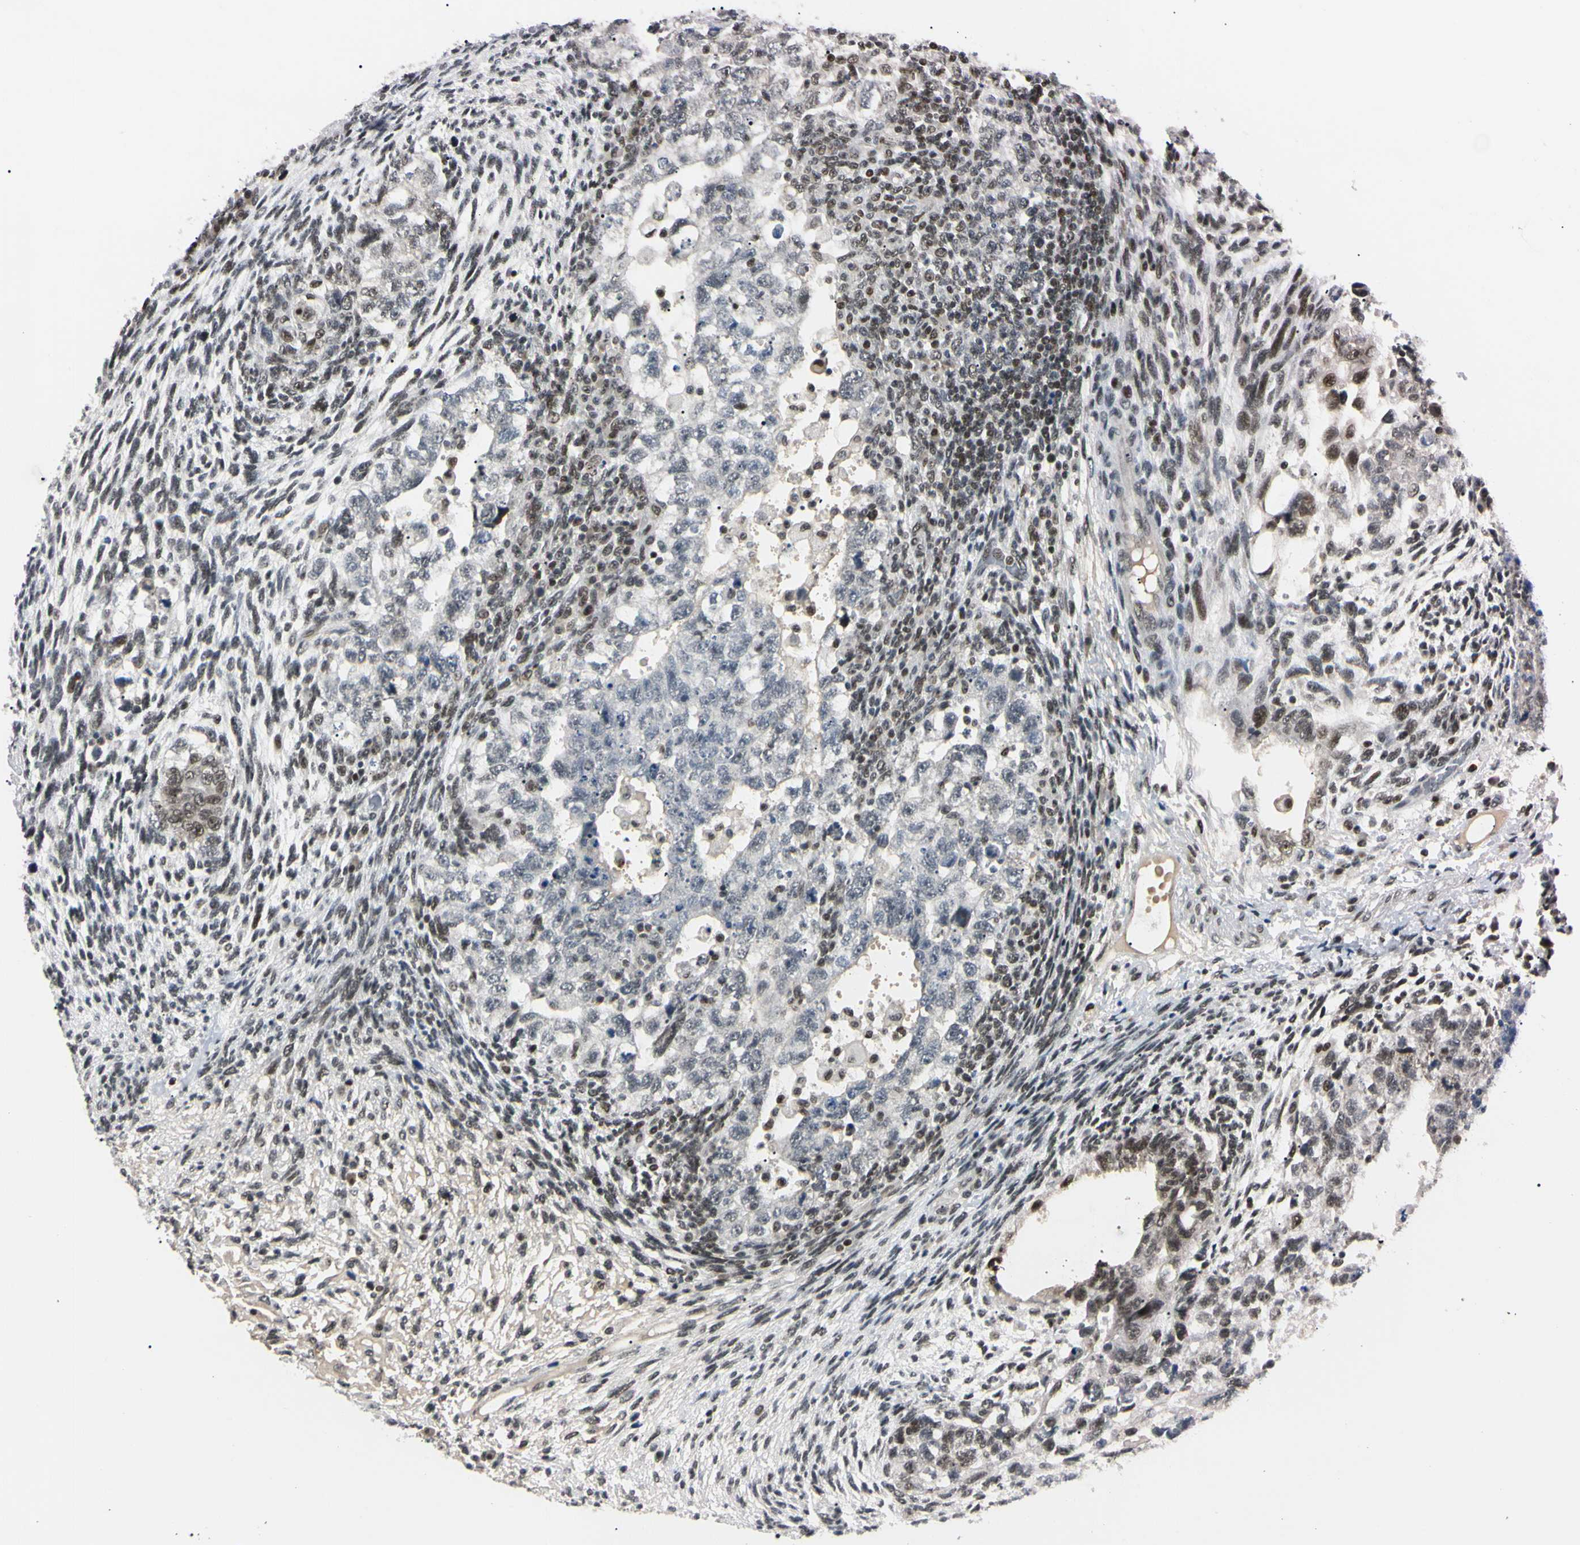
{"staining": {"intensity": "weak", "quantity": "<25%", "location": "nuclear"}, "tissue": "testis cancer", "cell_type": "Tumor cells", "image_type": "cancer", "snomed": [{"axis": "morphology", "description": "Normal tissue, NOS"}, {"axis": "morphology", "description": "Carcinoma, Embryonal, NOS"}, {"axis": "topography", "description": "Testis"}], "caption": "Immunohistochemistry (IHC) of human testis embryonal carcinoma demonstrates no staining in tumor cells.", "gene": "C1orf174", "patient": {"sex": "male", "age": 36}}